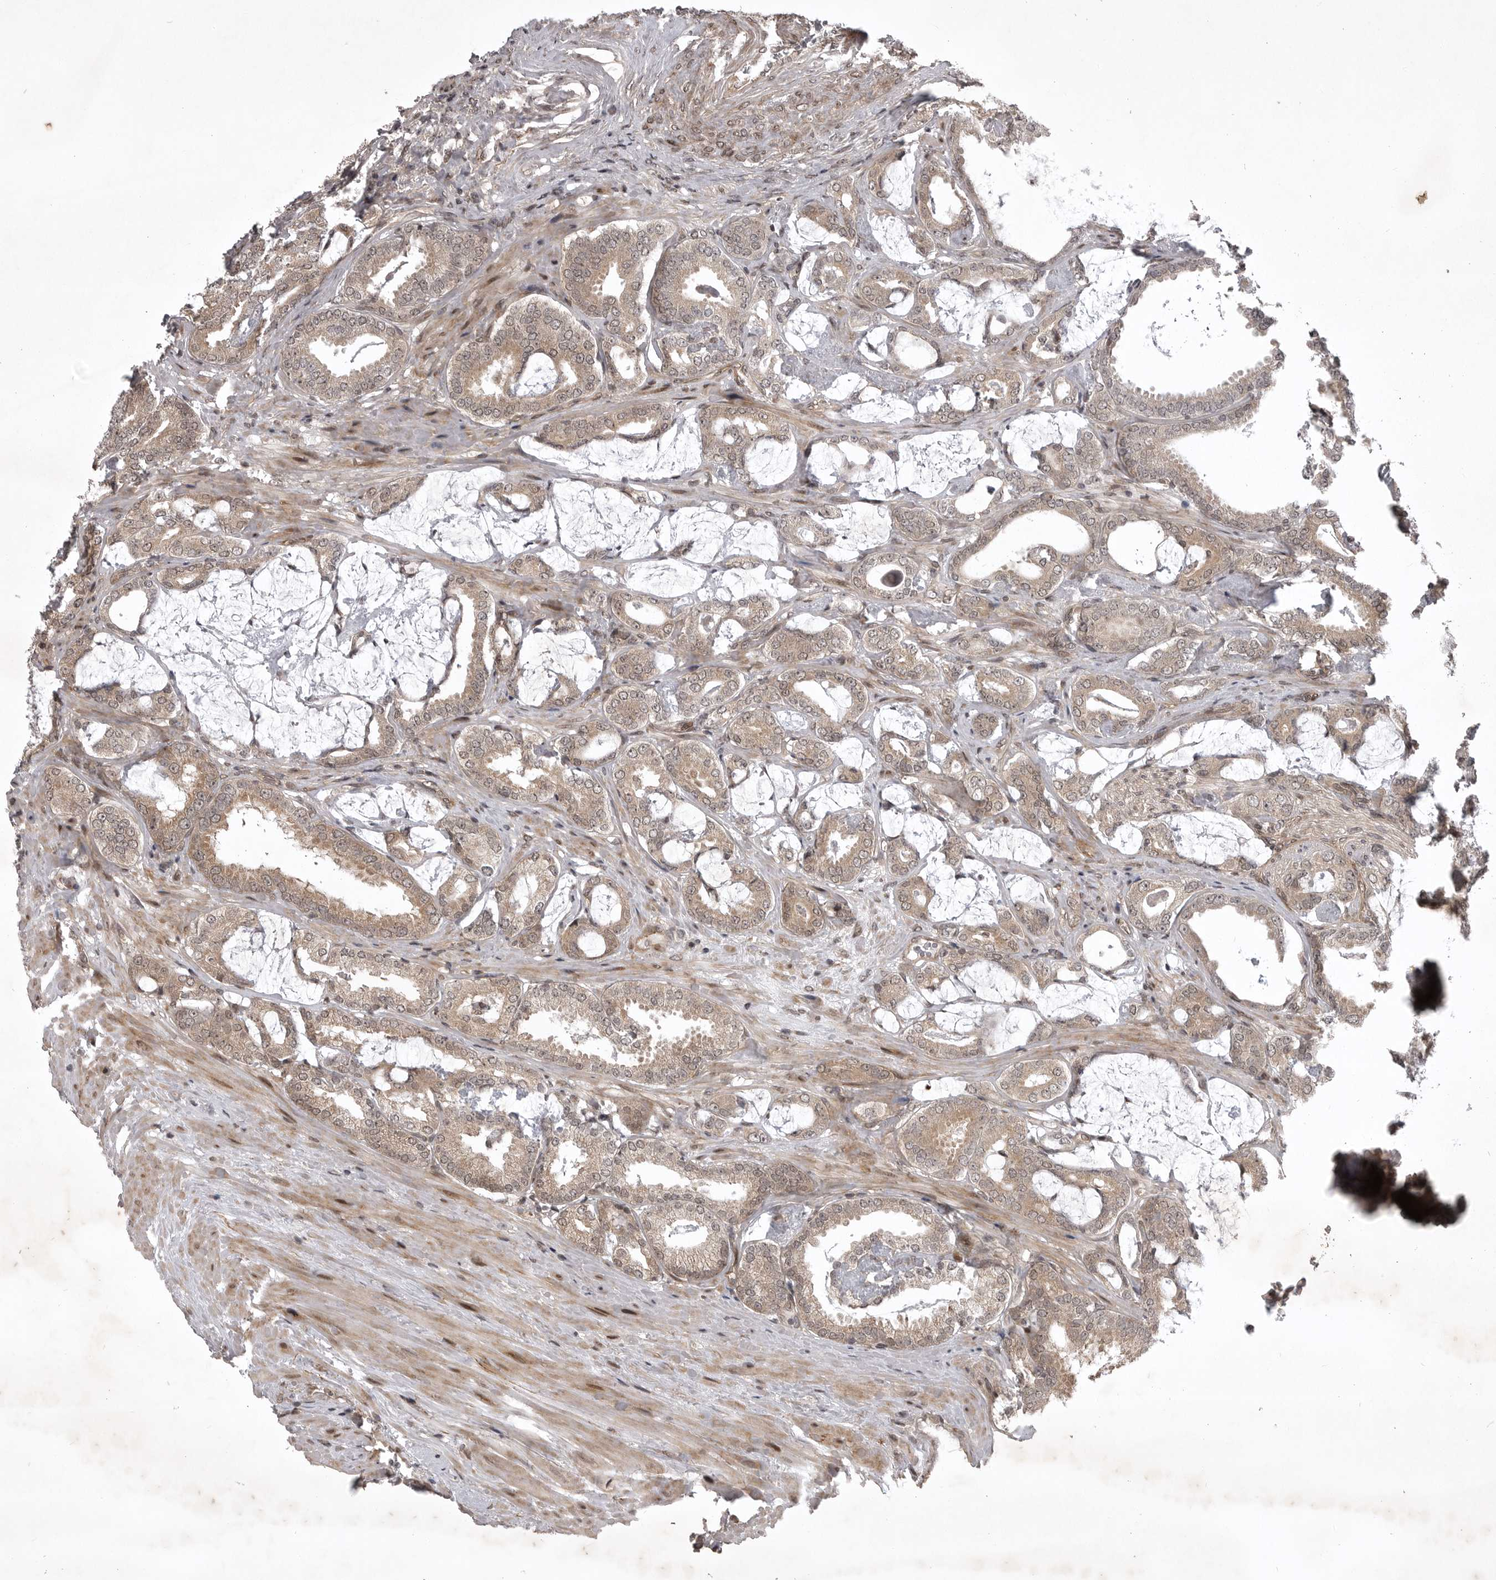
{"staining": {"intensity": "weak", "quantity": ">75%", "location": "cytoplasmic/membranous,nuclear"}, "tissue": "prostate cancer", "cell_type": "Tumor cells", "image_type": "cancer", "snomed": [{"axis": "morphology", "description": "Adenocarcinoma, Low grade"}, {"axis": "topography", "description": "Prostate"}], "caption": "A high-resolution image shows IHC staining of prostate cancer, which shows weak cytoplasmic/membranous and nuclear expression in about >75% of tumor cells. (DAB = brown stain, brightfield microscopy at high magnification).", "gene": "SNX16", "patient": {"sex": "male", "age": 71}}